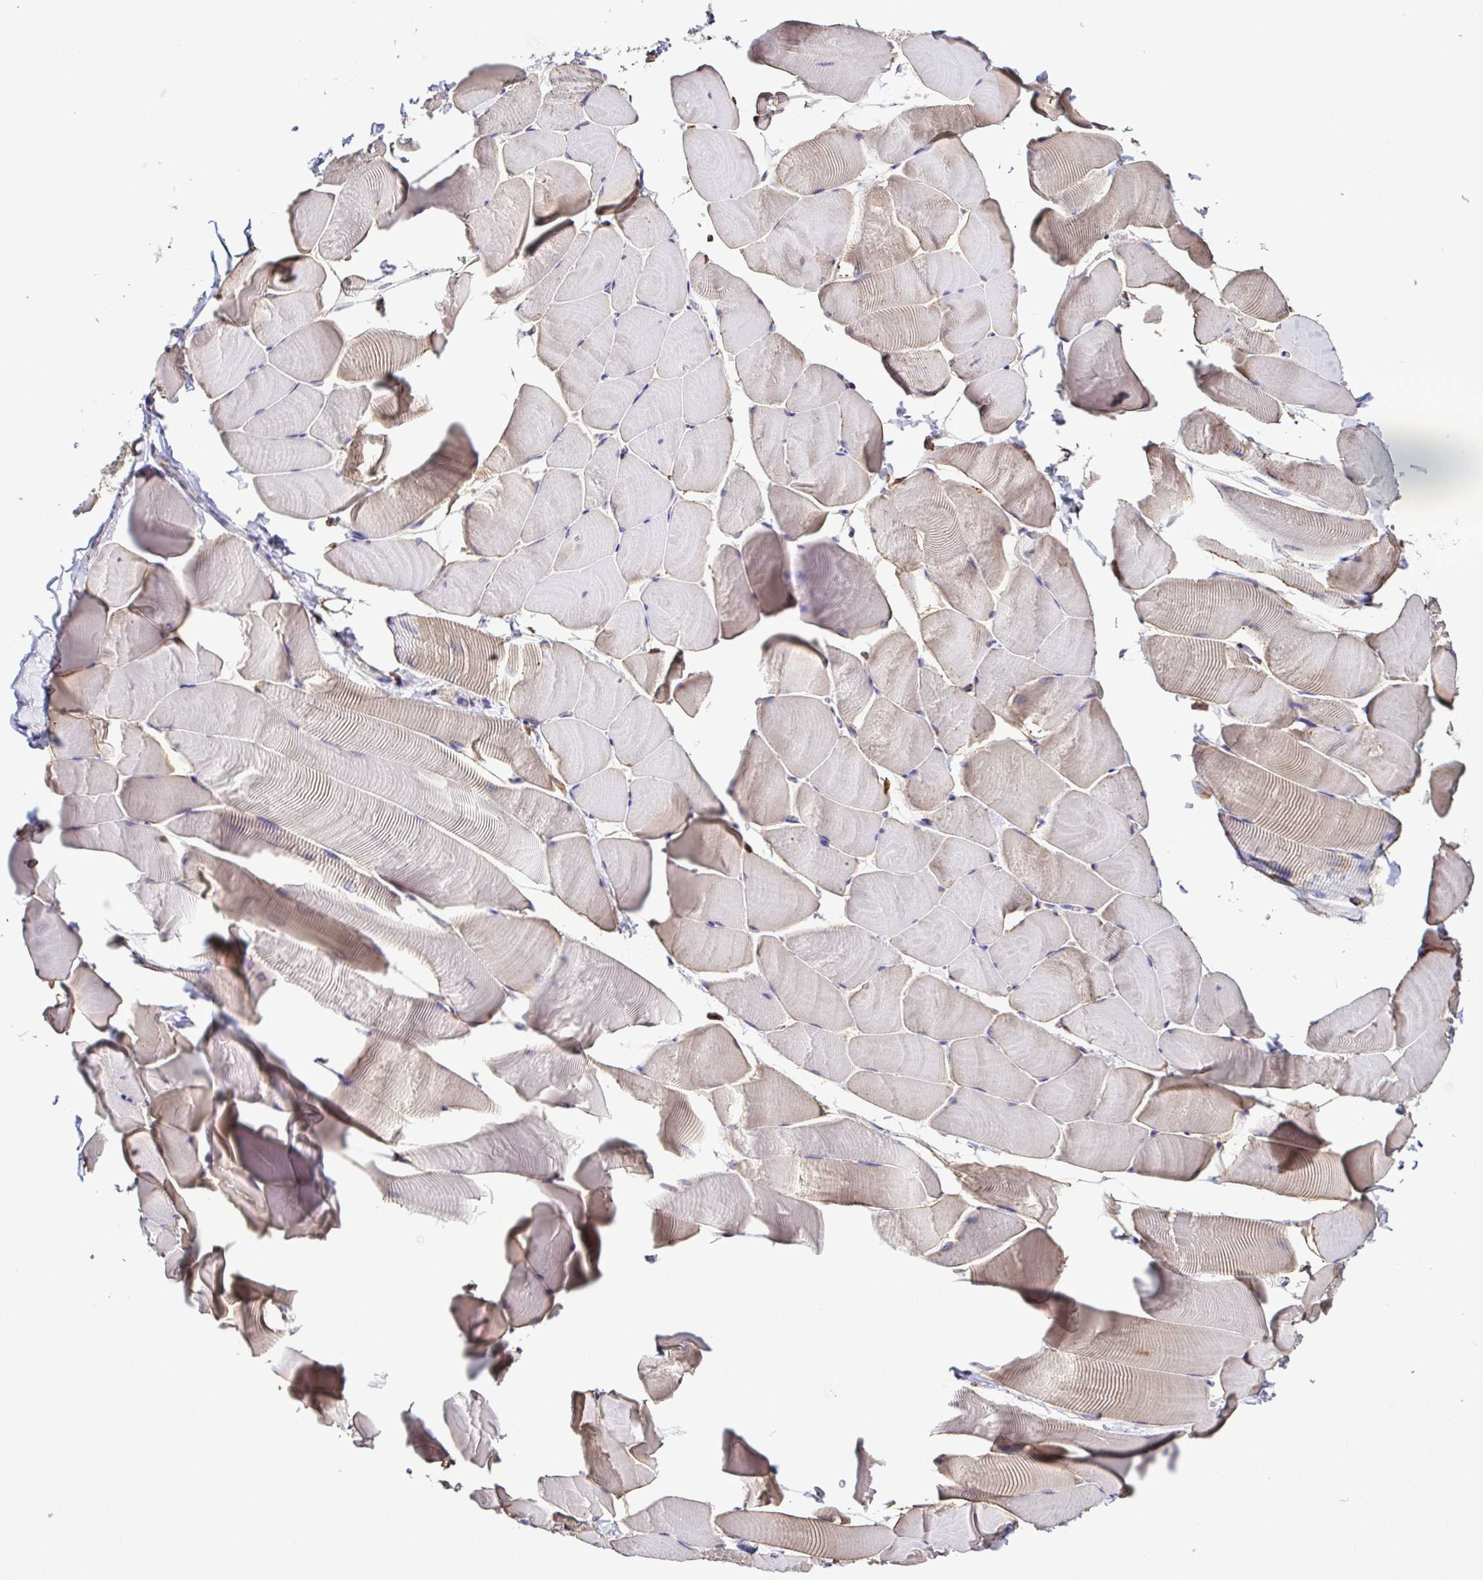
{"staining": {"intensity": "weak", "quantity": "<25%", "location": "cytoplasmic/membranous"}, "tissue": "skeletal muscle", "cell_type": "Myocytes", "image_type": "normal", "snomed": [{"axis": "morphology", "description": "Normal tissue, NOS"}, {"axis": "topography", "description": "Skeletal muscle"}], "caption": "Immunohistochemistry (IHC) image of unremarkable skeletal muscle stained for a protein (brown), which exhibits no expression in myocytes. (DAB immunohistochemistry (IHC) with hematoxylin counter stain).", "gene": "TNNT2", "patient": {"sex": "male", "age": 25}}